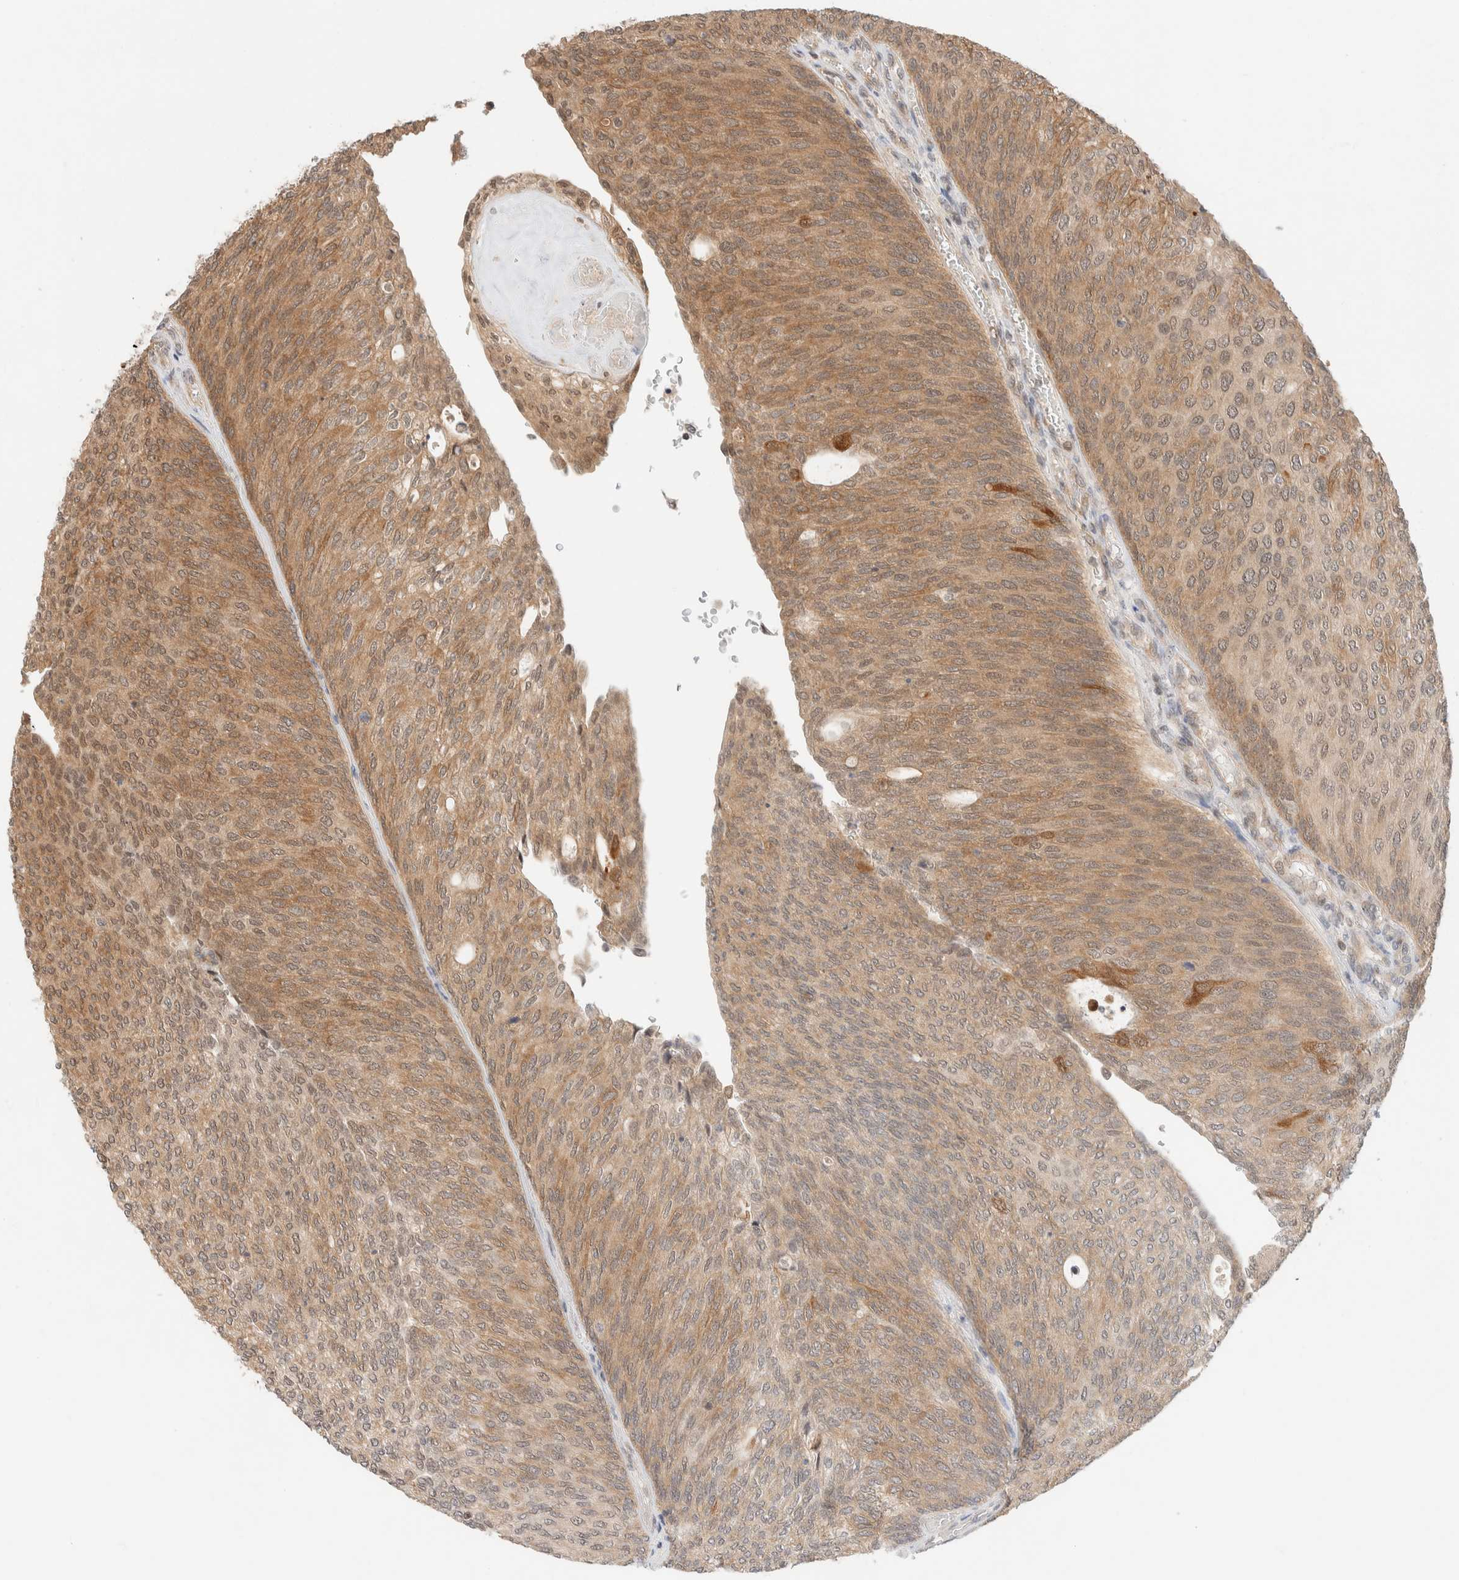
{"staining": {"intensity": "moderate", "quantity": ">75%", "location": "cytoplasmic/membranous"}, "tissue": "urothelial cancer", "cell_type": "Tumor cells", "image_type": "cancer", "snomed": [{"axis": "morphology", "description": "Urothelial carcinoma, Low grade"}, {"axis": "topography", "description": "Urinary bladder"}], "caption": "An image of urothelial carcinoma (low-grade) stained for a protein exhibits moderate cytoplasmic/membranous brown staining in tumor cells.", "gene": "C8orf76", "patient": {"sex": "female", "age": 79}}